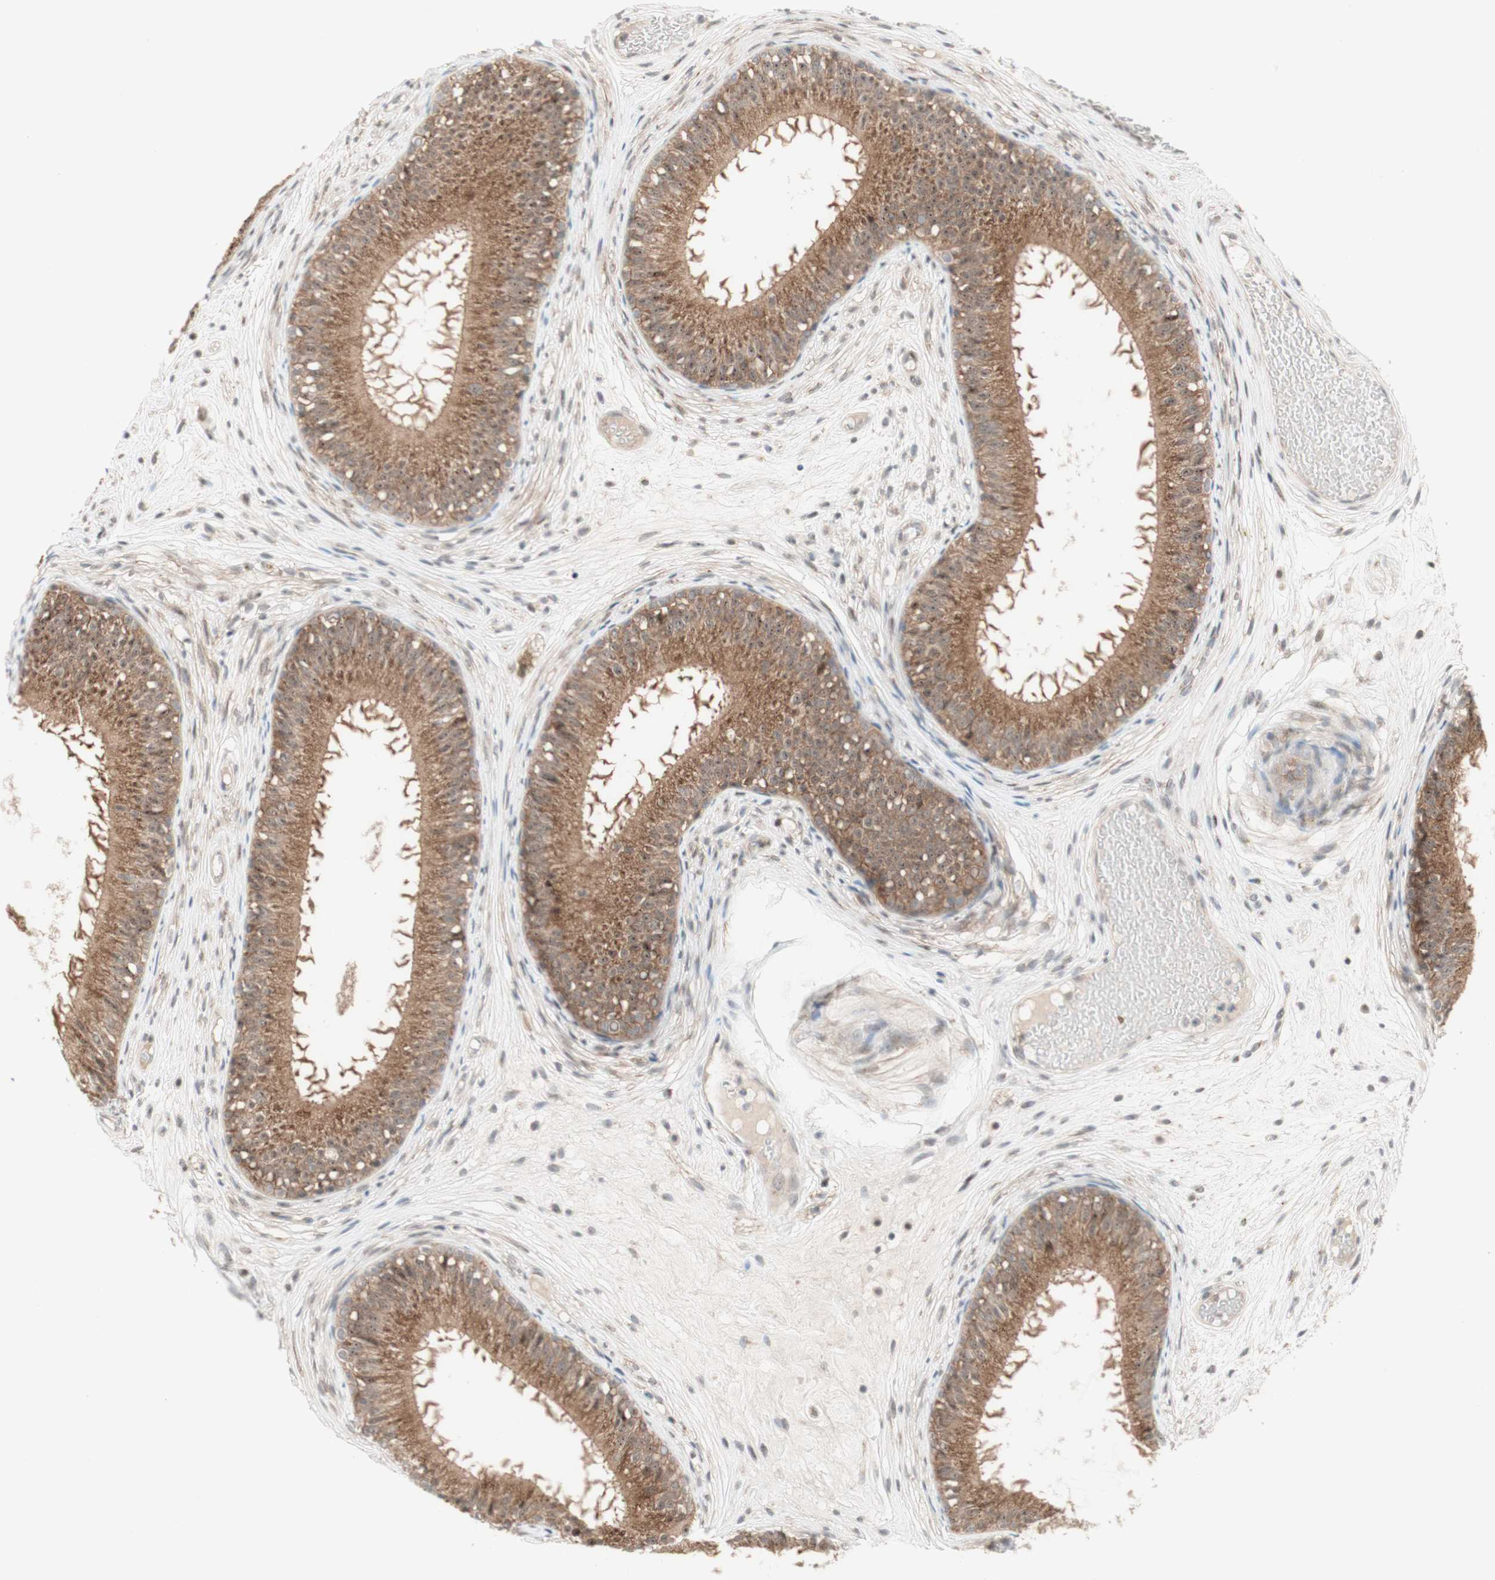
{"staining": {"intensity": "moderate", "quantity": ">75%", "location": "cytoplasmic/membranous"}, "tissue": "epididymis", "cell_type": "Glandular cells", "image_type": "normal", "snomed": [{"axis": "morphology", "description": "Normal tissue, NOS"}, {"axis": "morphology", "description": "Atrophy, NOS"}, {"axis": "topography", "description": "Testis"}, {"axis": "topography", "description": "Epididymis"}], "caption": "IHC photomicrograph of unremarkable epididymis stained for a protein (brown), which reveals medium levels of moderate cytoplasmic/membranous staining in about >75% of glandular cells.", "gene": "CYLD", "patient": {"sex": "male", "age": 18}}